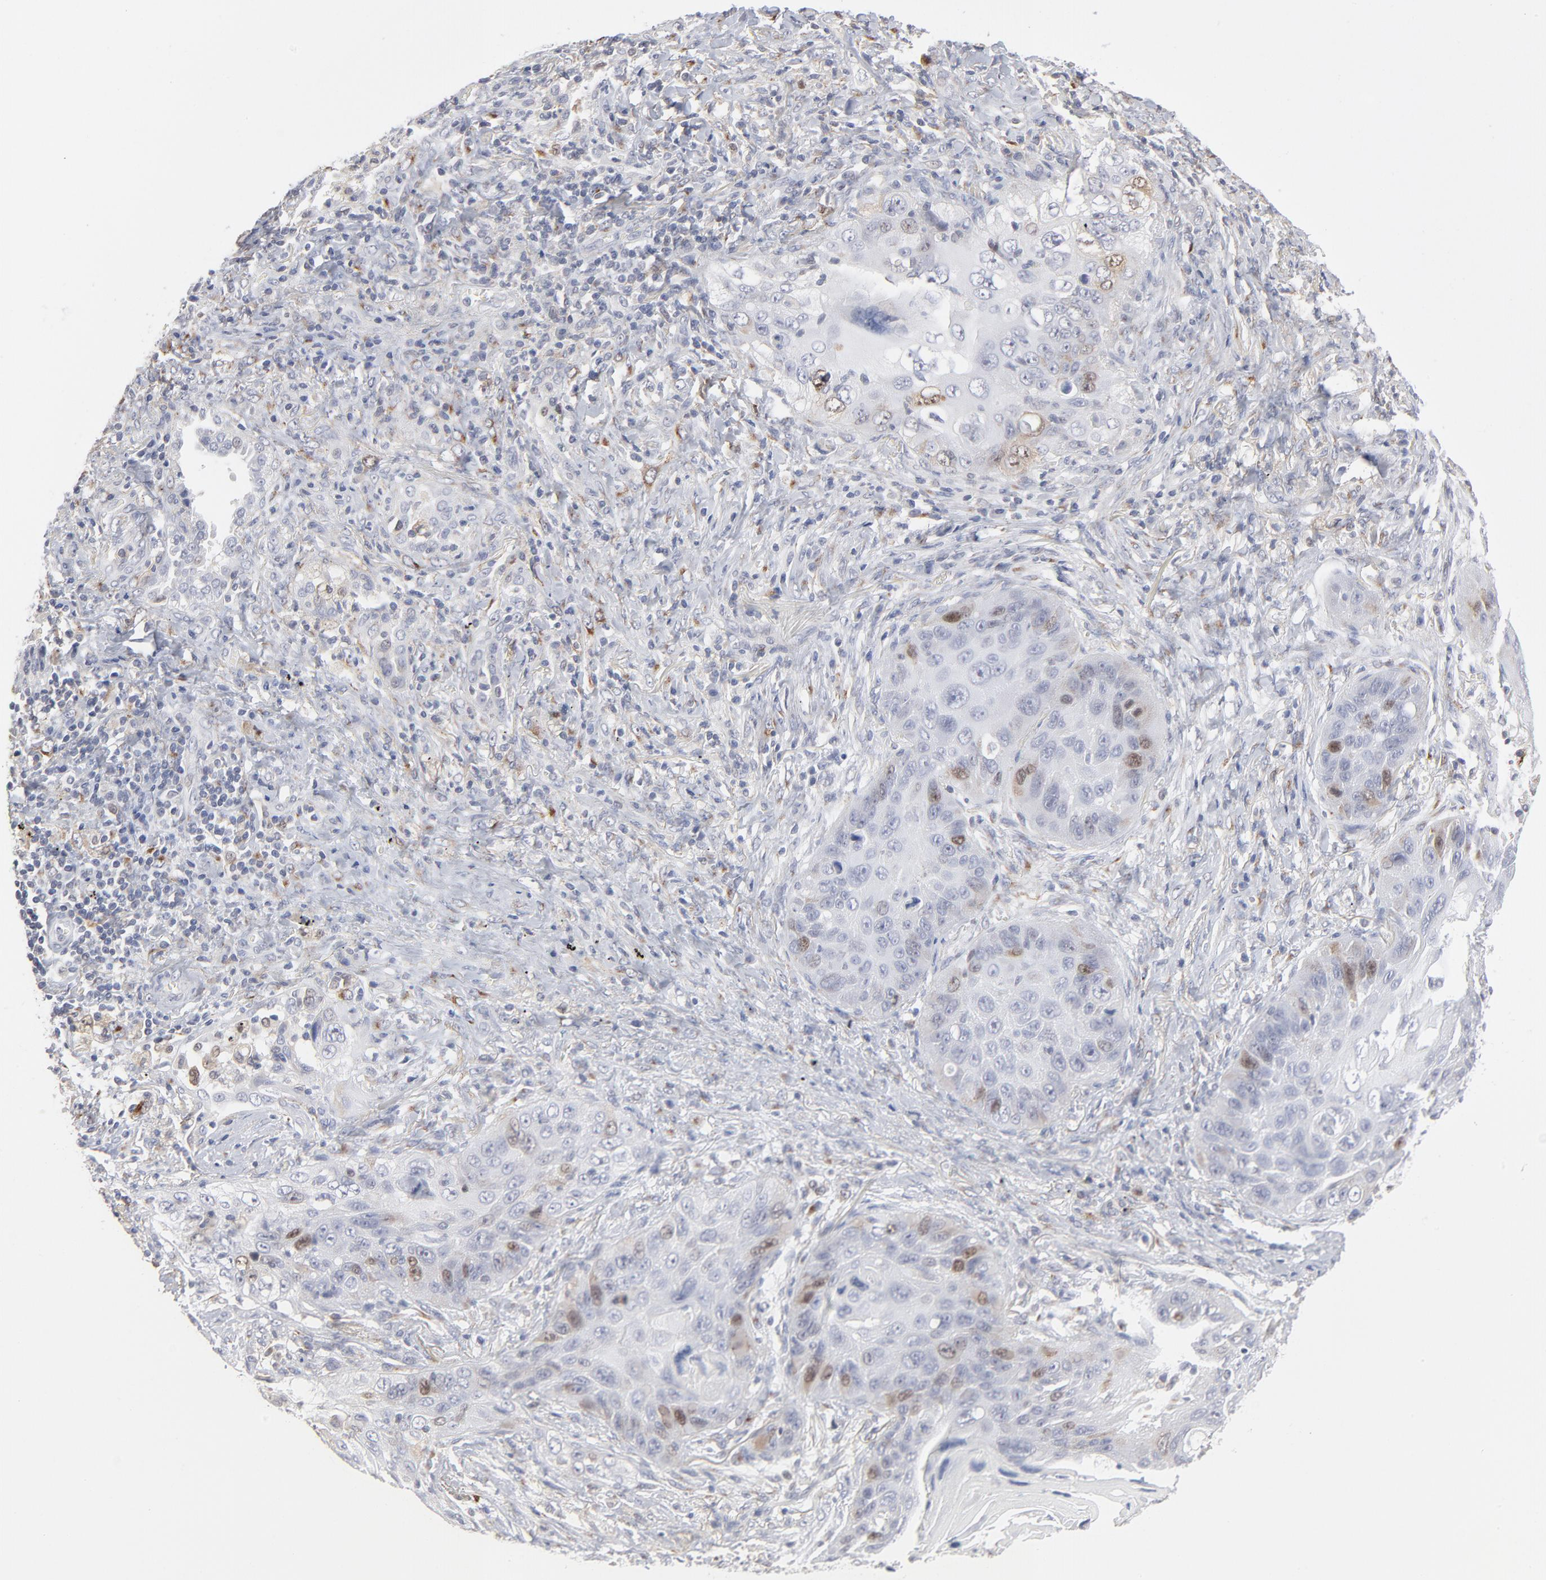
{"staining": {"intensity": "moderate", "quantity": "<25%", "location": "nuclear"}, "tissue": "lung cancer", "cell_type": "Tumor cells", "image_type": "cancer", "snomed": [{"axis": "morphology", "description": "Squamous cell carcinoma, NOS"}, {"axis": "topography", "description": "Lung"}], "caption": "Immunohistochemistry photomicrograph of neoplastic tissue: squamous cell carcinoma (lung) stained using immunohistochemistry shows low levels of moderate protein expression localized specifically in the nuclear of tumor cells, appearing as a nuclear brown color.", "gene": "AURKA", "patient": {"sex": "female", "age": 67}}